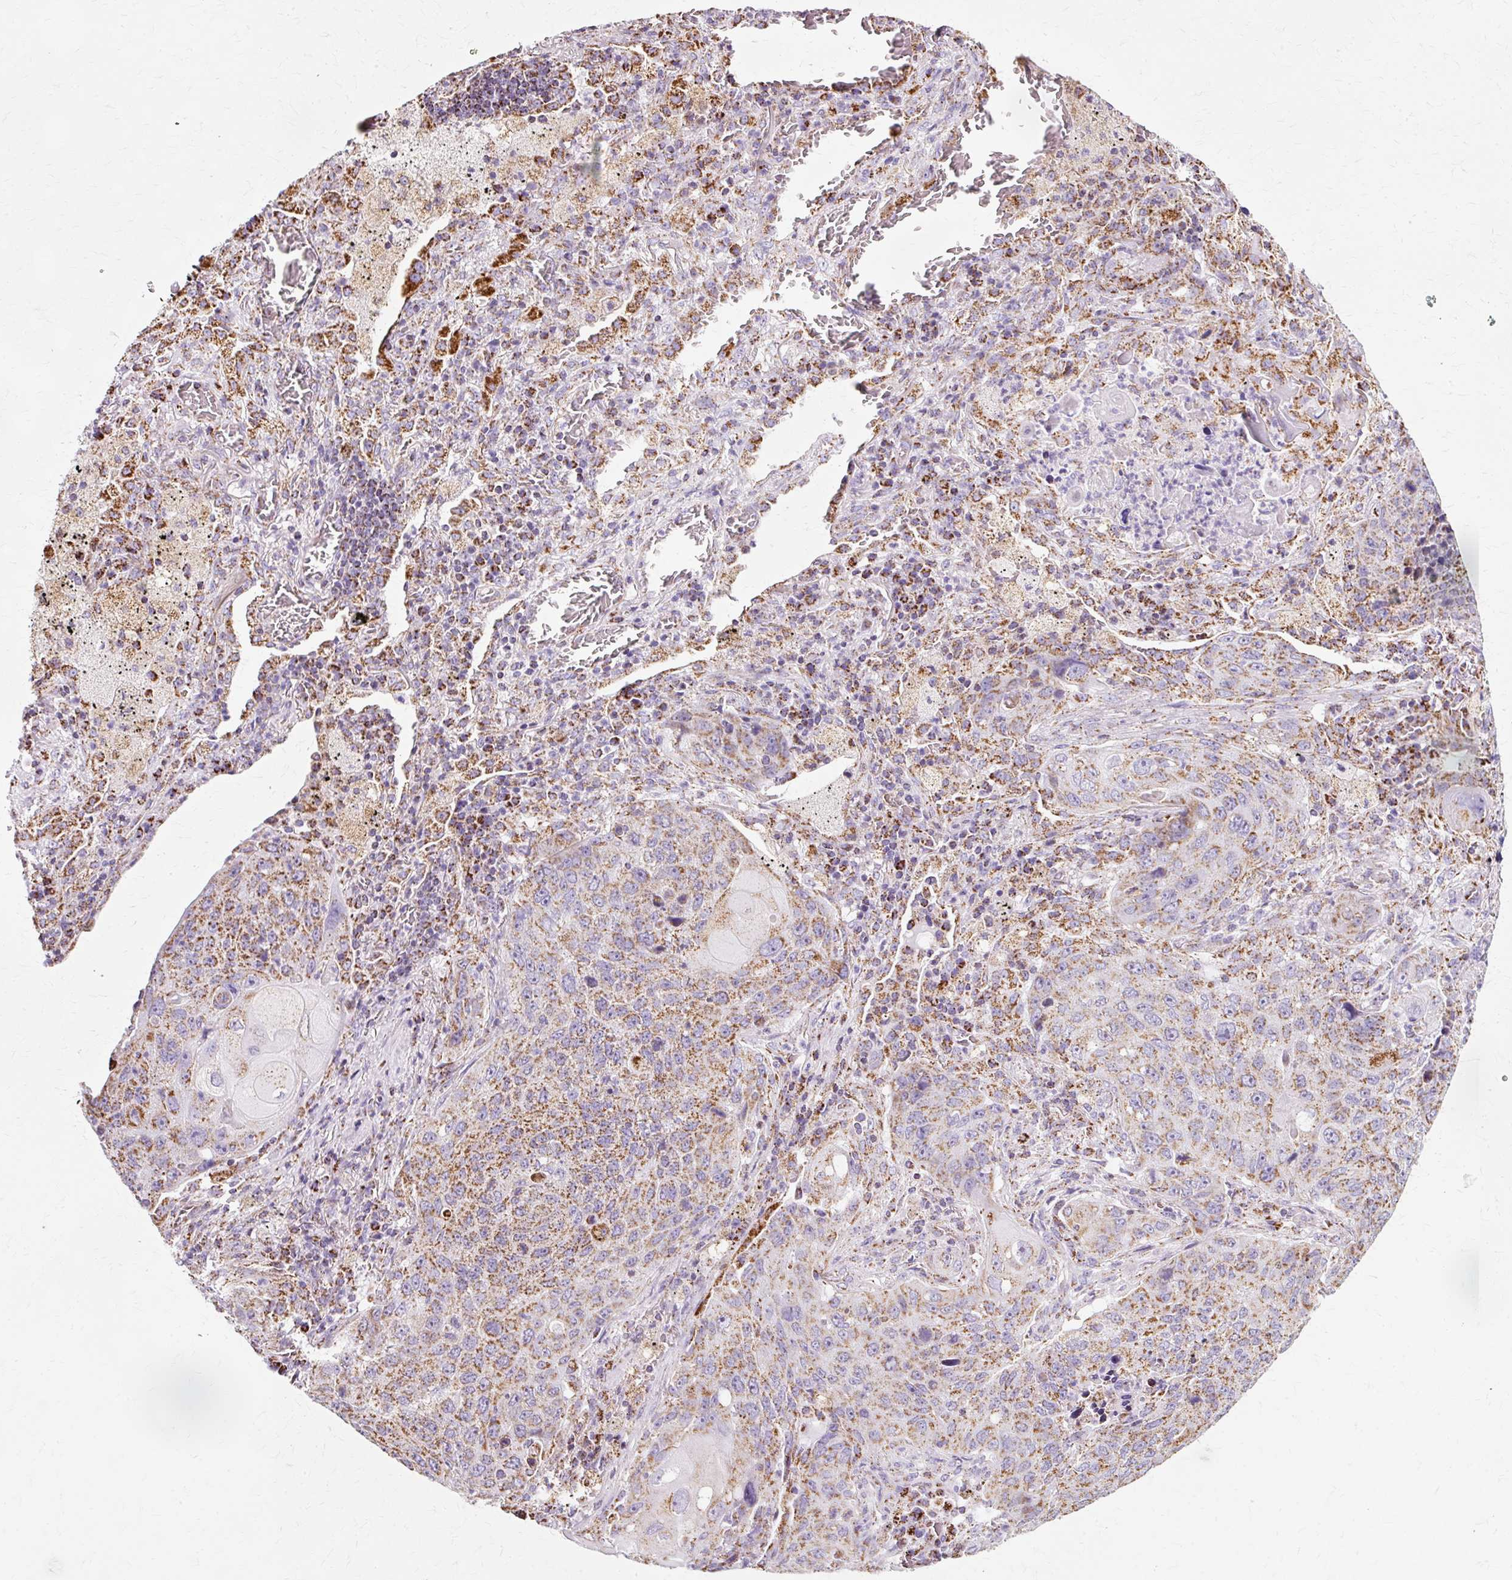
{"staining": {"intensity": "moderate", "quantity": ">75%", "location": "cytoplasmic/membranous"}, "tissue": "lung cancer", "cell_type": "Tumor cells", "image_type": "cancer", "snomed": [{"axis": "morphology", "description": "Squamous cell carcinoma, NOS"}, {"axis": "topography", "description": "Lung"}], "caption": "The photomicrograph demonstrates staining of lung cancer, revealing moderate cytoplasmic/membranous protein staining (brown color) within tumor cells. (brown staining indicates protein expression, while blue staining denotes nuclei).", "gene": "ATP5PO", "patient": {"sex": "female", "age": 63}}